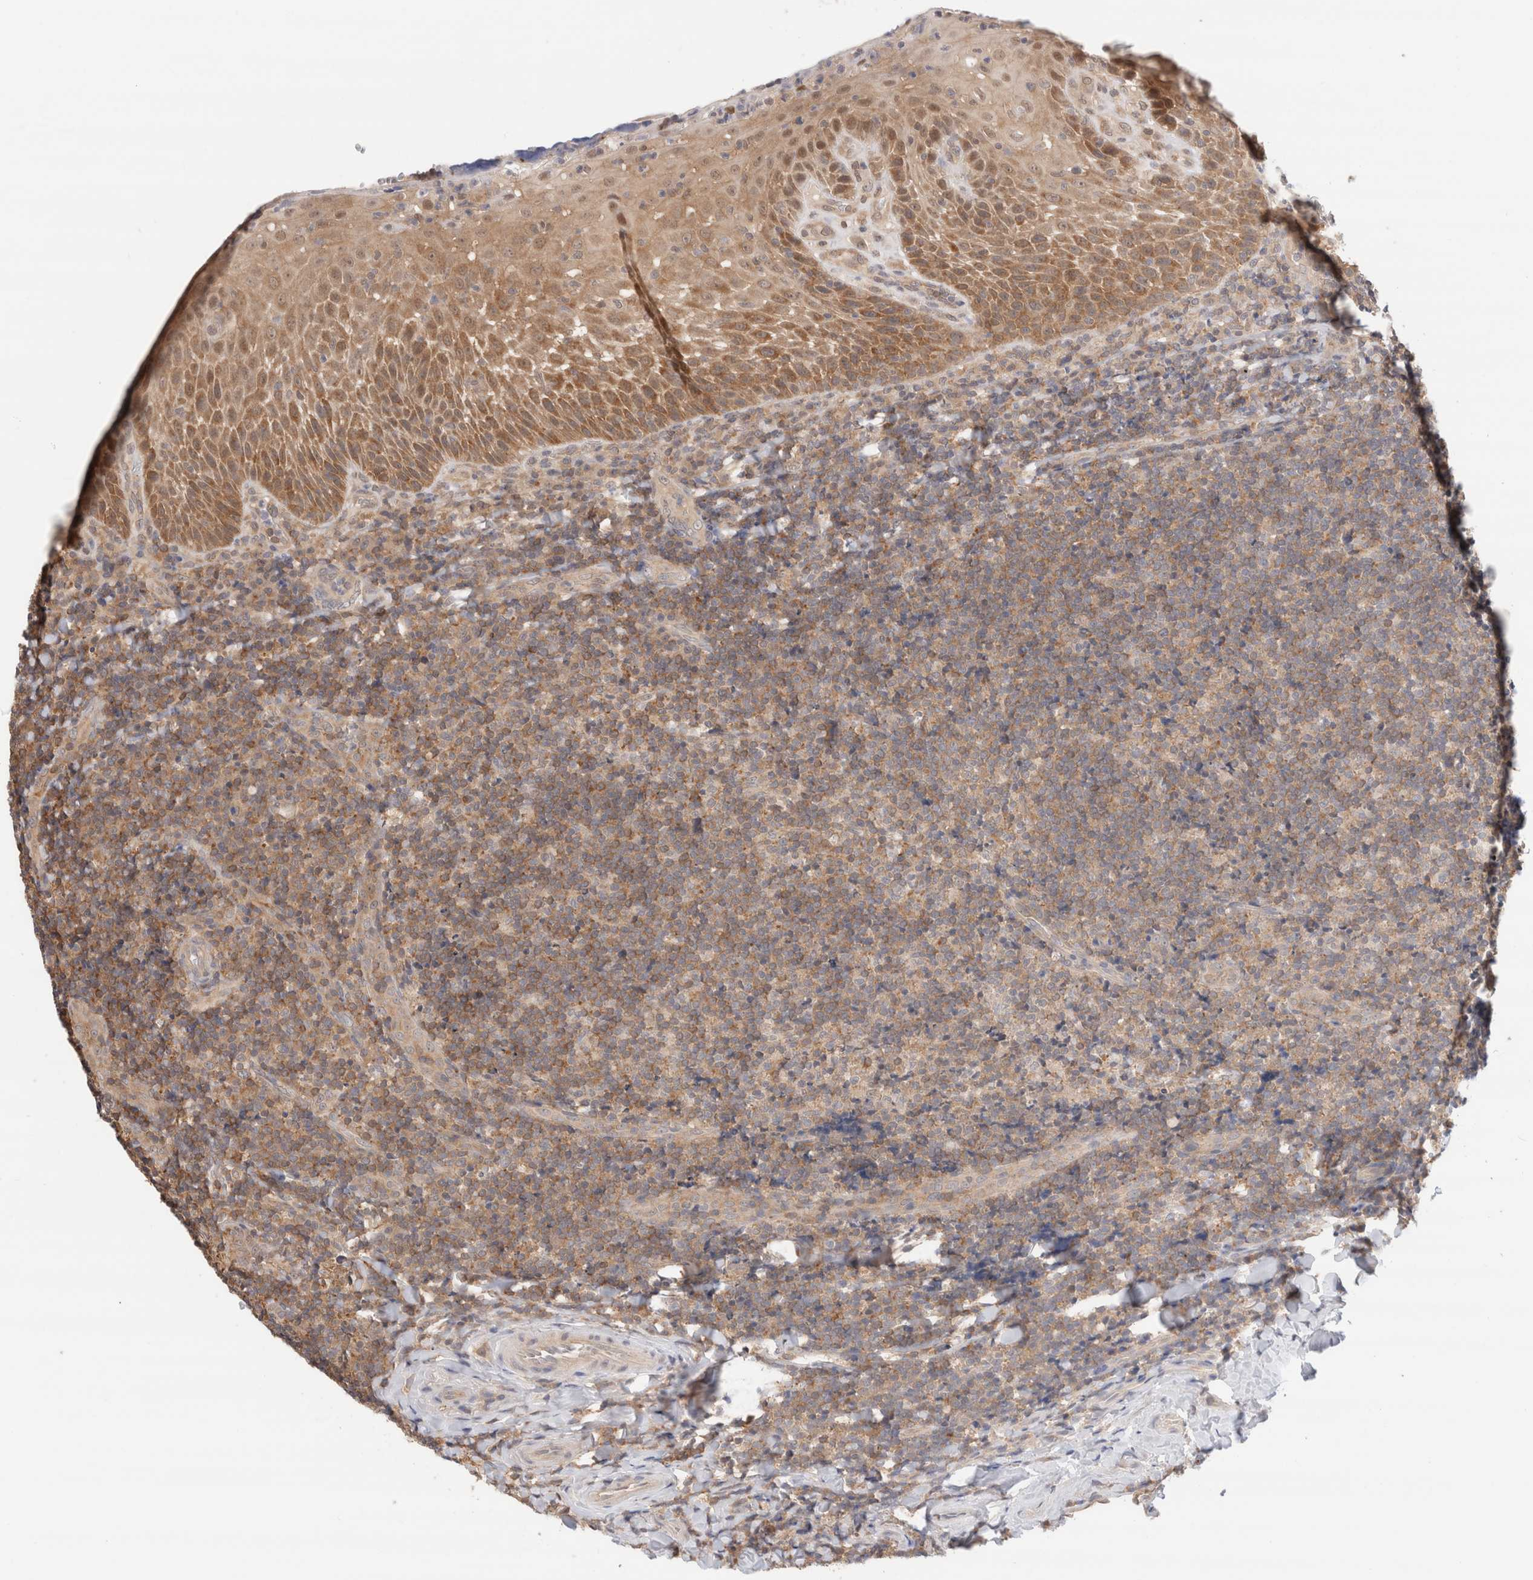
{"staining": {"intensity": "weak", "quantity": "25%-75%", "location": "cytoplasmic/membranous"}, "tissue": "tonsil", "cell_type": "Germinal center cells", "image_type": "normal", "snomed": [{"axis": "morphology", "description": "Normal tissue, NOS"}, {"axis": "topography", "description": "Tonsil"}], "caption": "A photomicrograph showing weak cytoplasmic/membranous positivity in about 25%-75% of germinal center cells in normal tonsil, as visualized by brown immunohistochemical staining.", "gene": "C17orf97", "patient": {"sex": "male", "age": 37}}